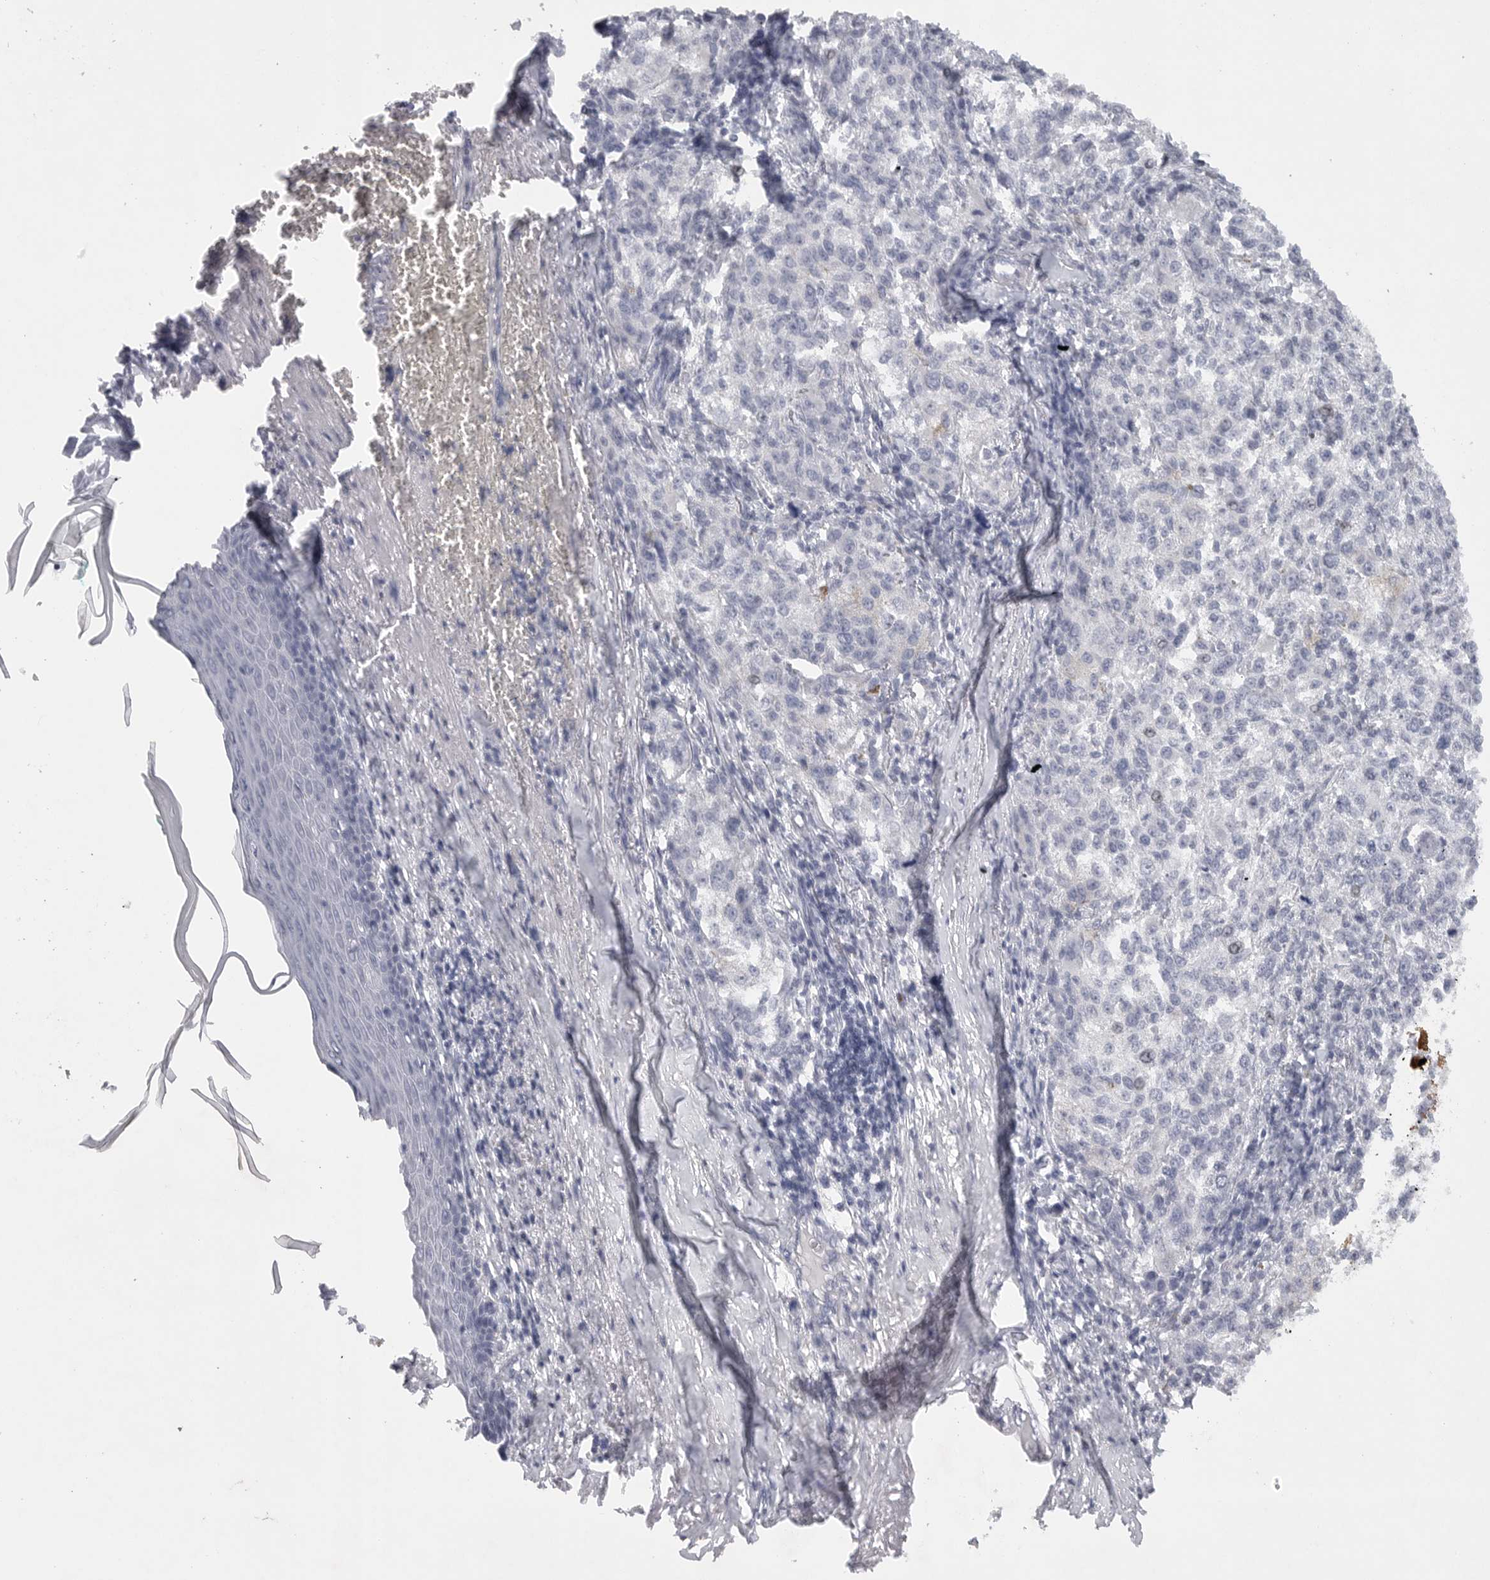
{"staining": {"intensity": "negative", "quantity": "none", "location": "none"}, "tissue": "melanoma", "cell_type": "Tumor cells", "image_type": "cancer", "snomed": [{"axis": "morphology", "description": "Necrosis, NOS"}, {"axis": "morphology", "description": "Malignant melanoma, NOS"}, {"axis": "topography", "description": "Skin"}], "caption": "Melanoma stained for a protein using IHC exhibits no expression tumor cells.", "gene": "TNR", "patient": {"sex": "female", "age": 87}}